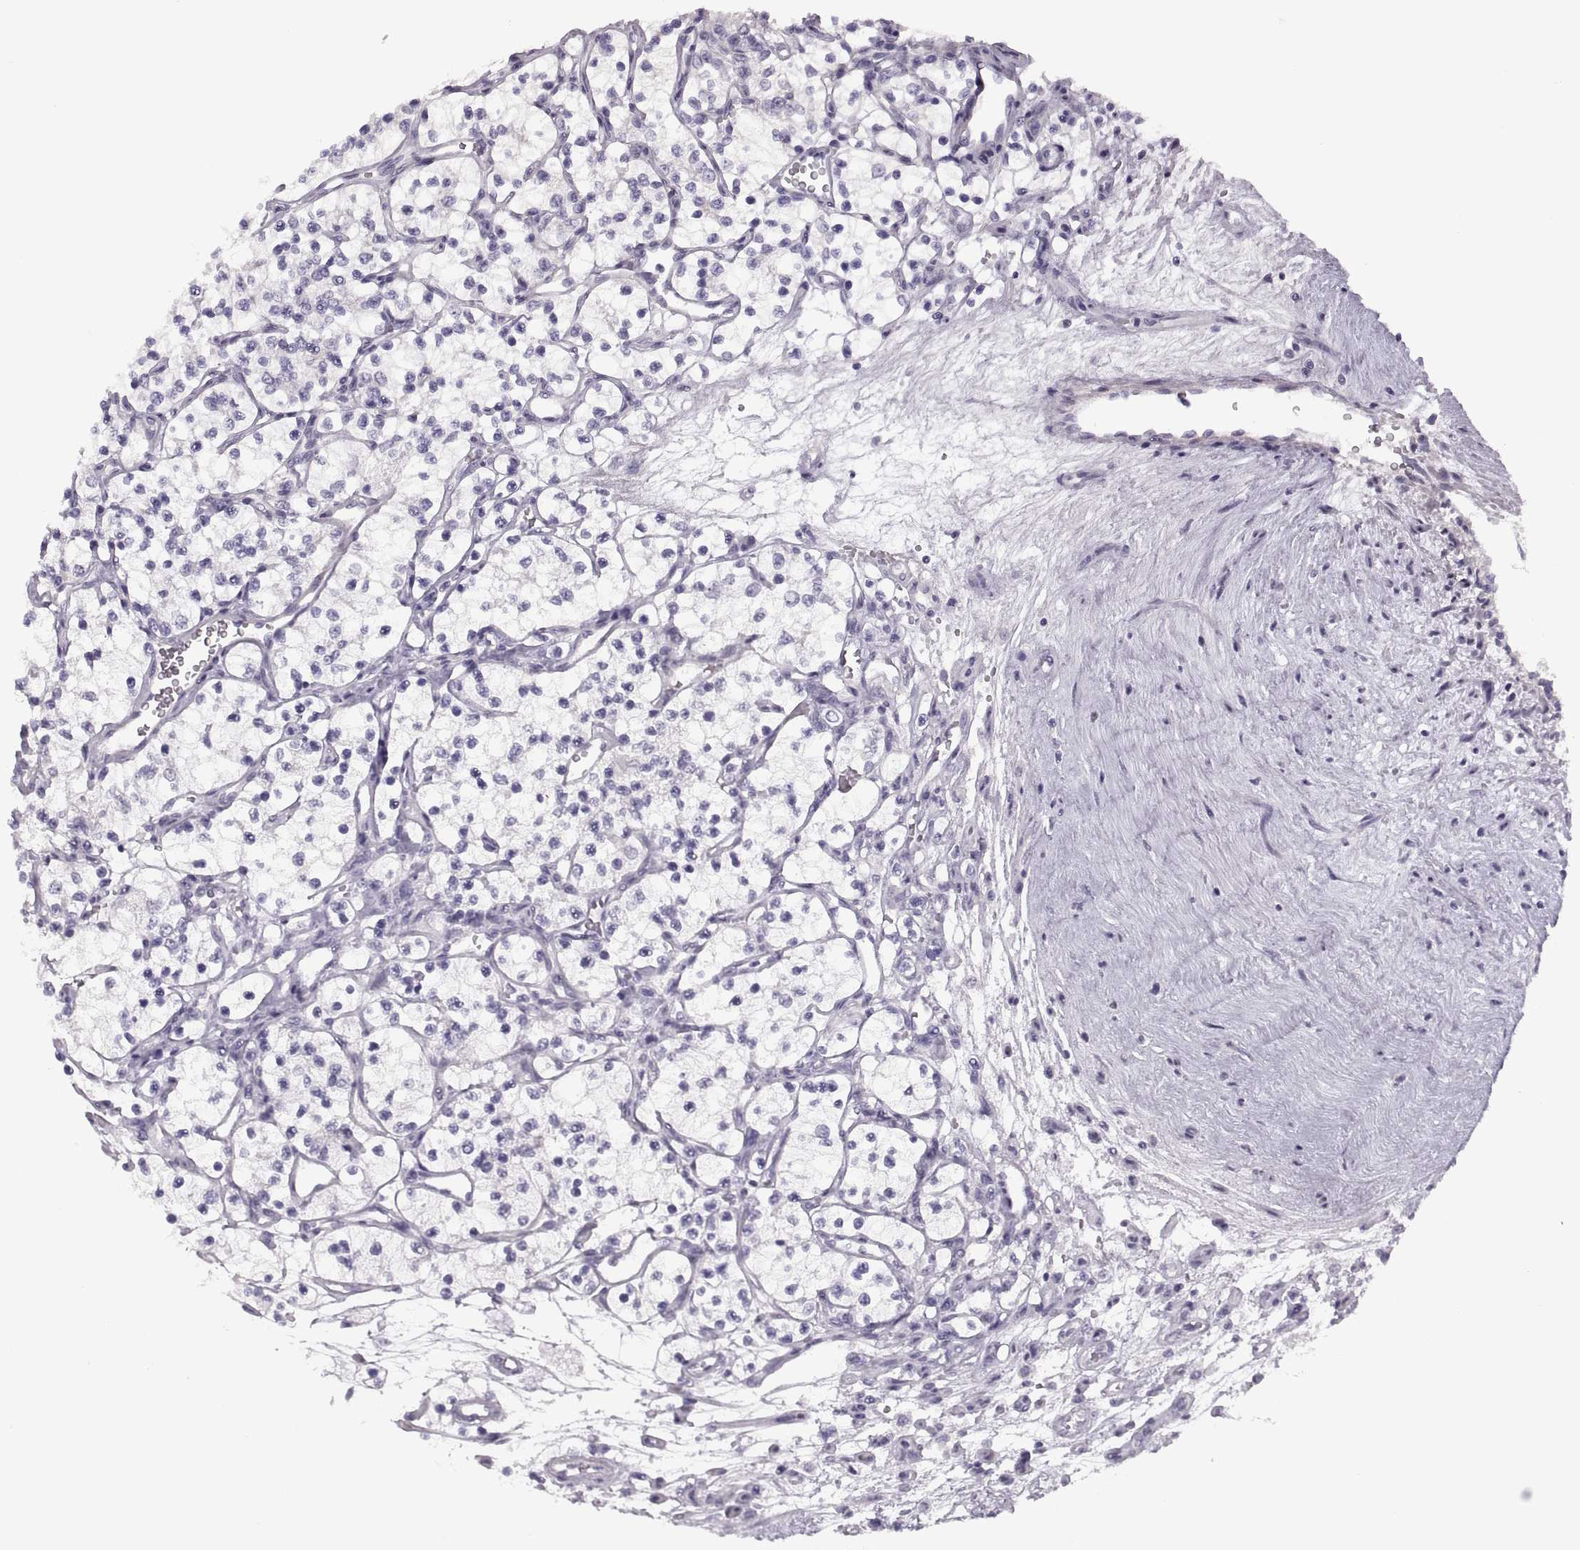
{"staining": {"intensity": "negative", "quantity": "none", "location": "none"}, "tissue": "renal cancer", "cell_type": "Tumor cells", "image_type": "cancer", "snomed": [{"axis": "morphology", "description": "Adenocarcinoma, NOS"}, {"axis": "topography", "description": "Kidney"}], "caption": "Photomicrograph shows no significant protein positivity in tumor cells of renal adenocarcinoma.", "gene": "C3orf22", "patient": {"sex": "female", "age": 69}}